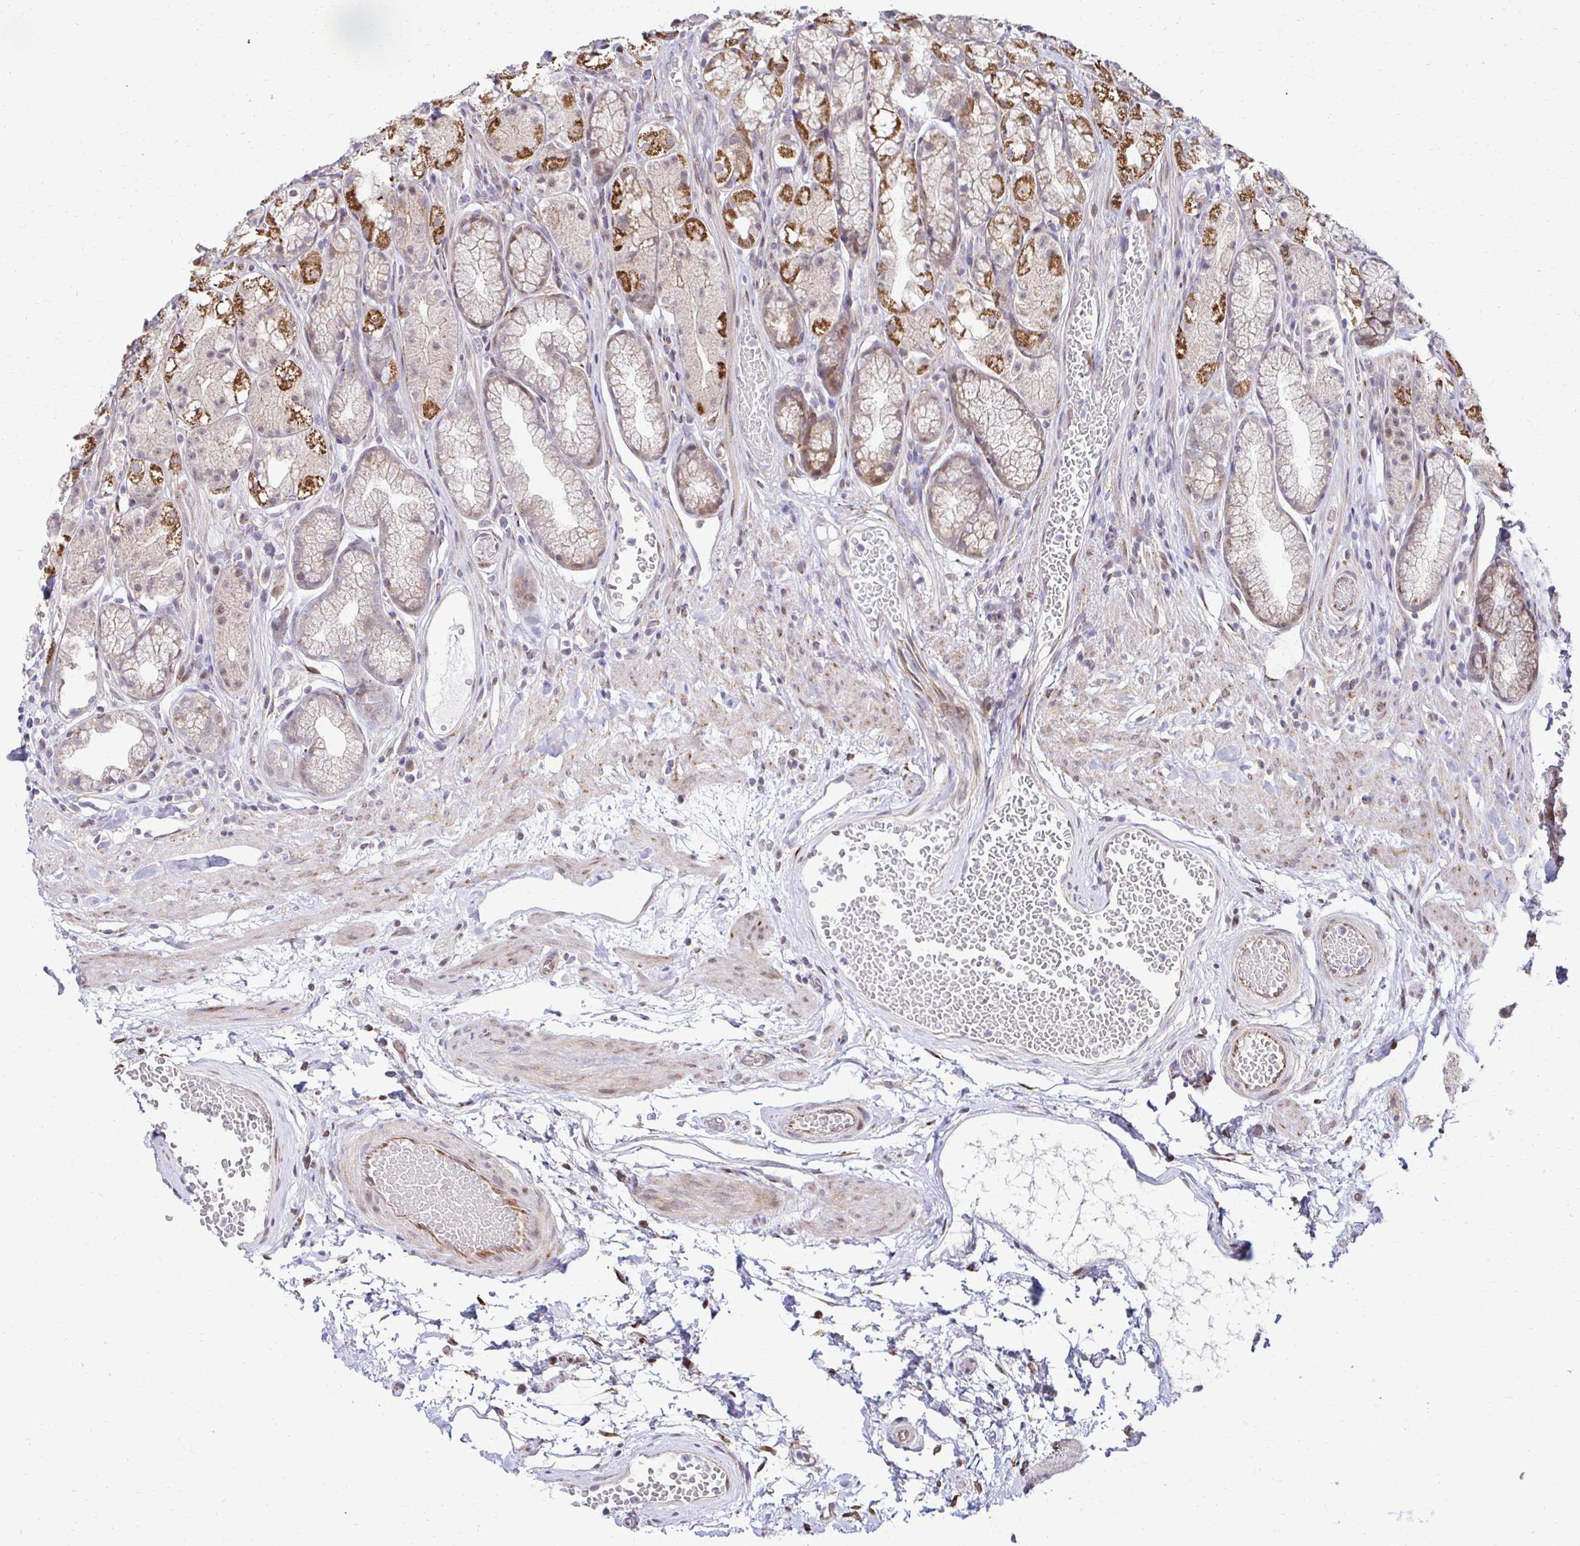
{"staining": {"intensity": "moderate", "quantity": ">75%", "location": "cytoplasmic/membranous"}, "tissue": "stomach", "cell_type": "Glandular cells", "image_type": "normal", "snomed": [{"axis": "morphology", "description": "Normal tissue, NOS"}, {"axis": "topography", "description": "Smooth muscle"}, {"axis": "topography", "description": "Stomach"}], "caption": "Approximately >75% of glandular cells in benign stomach show moderate cytoplasmic/membranous protein staining as visualized by brown immunohistochemical staining.", "gene": "HPS1", "patient": {"sex": "male", "age": 70}}